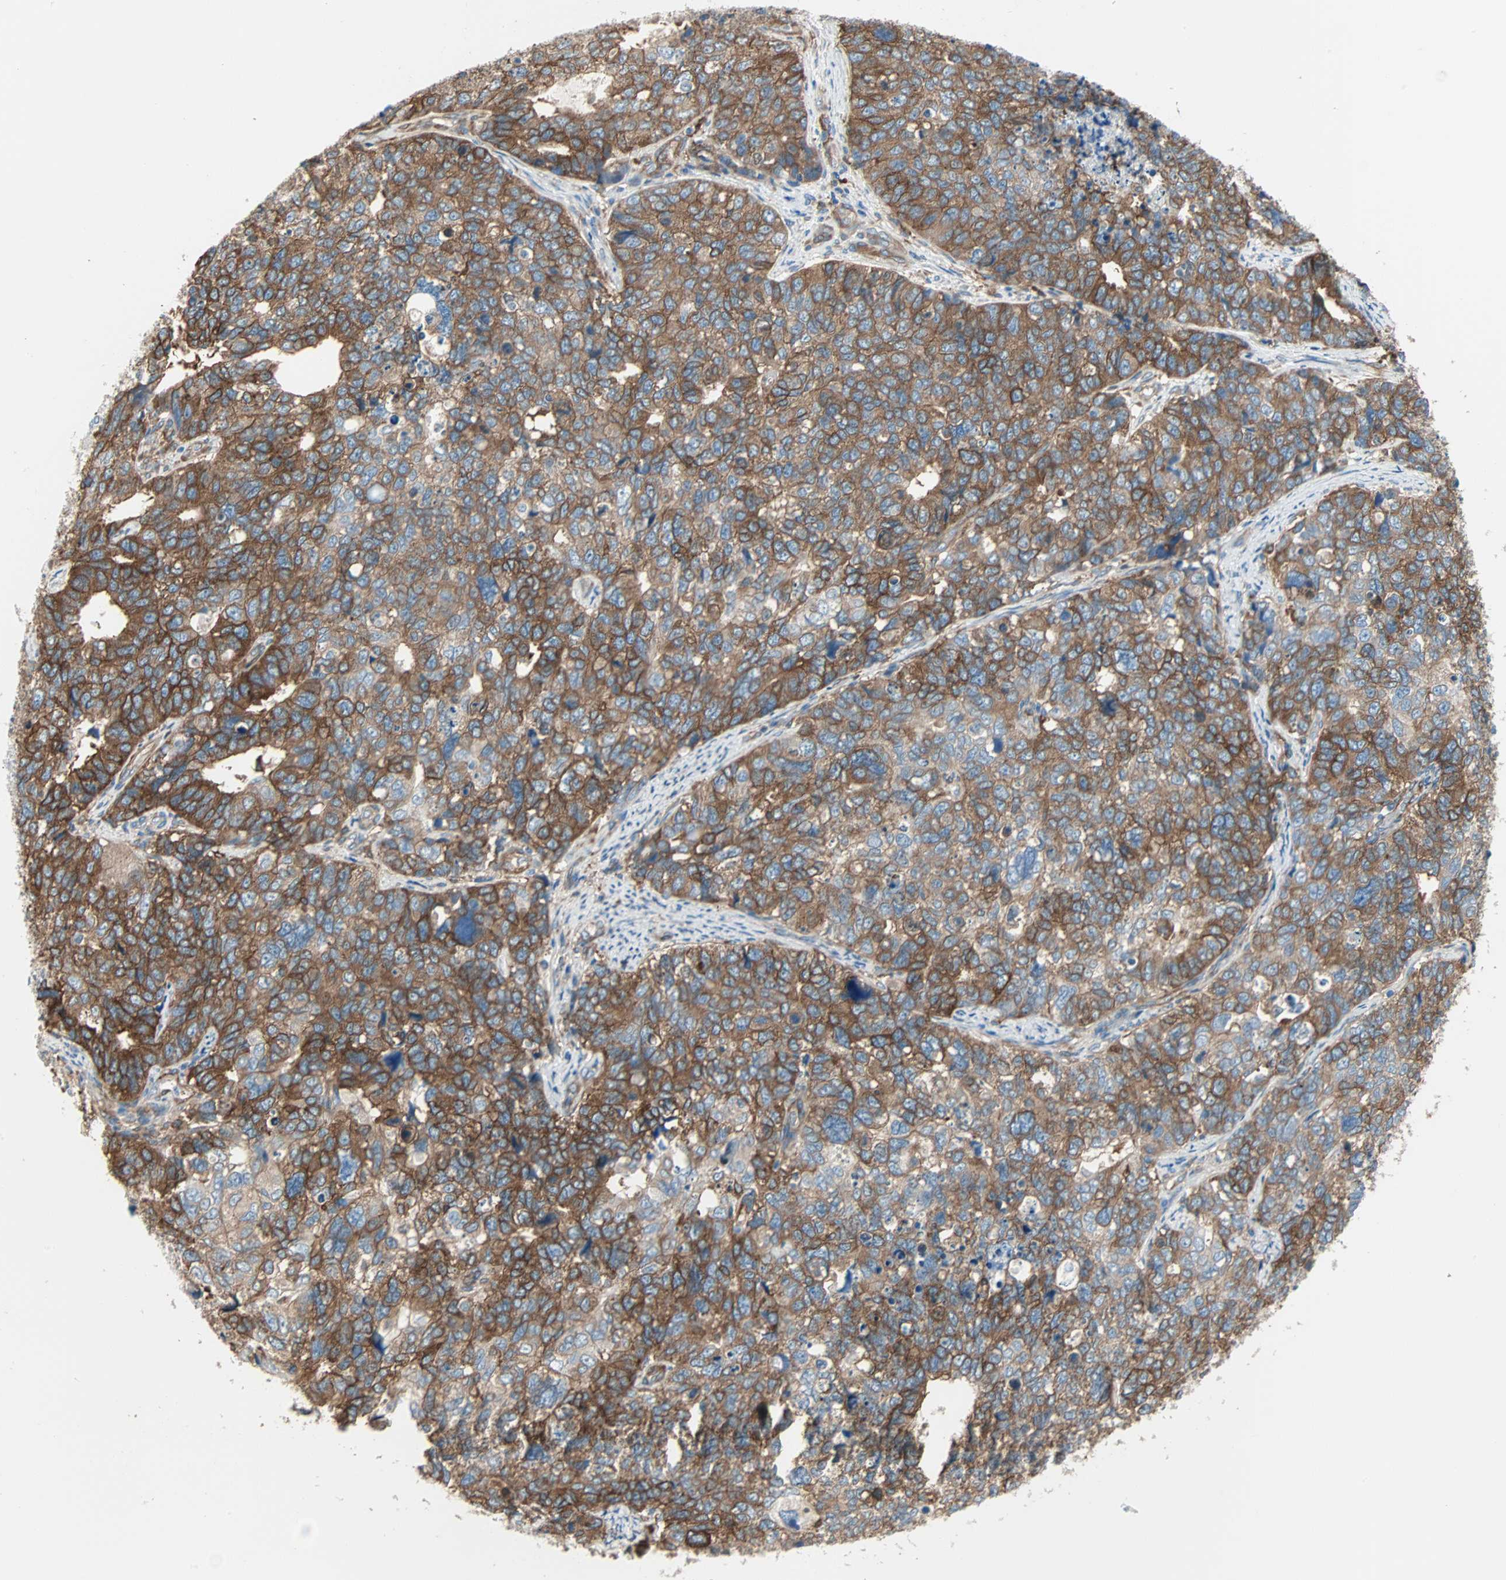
{"staining": {"intensity": "strong", "quantity": ">75%", "location": "cytoplasmic/membranous"}, "tissue": "cervical cancer", "cell_type": "Tumor cells", "image_type": "cancer", "snomed": [{"axis": "morphology", "description": "Squamous cell carcinoma, NOS"}, {"axis": "topography", "description": "Cervix"}], "caption": "Brown immunohistochemical staining in human cervical squamous cell carcinoma exhibits strong cytoplasmic/membranous positivity in approximately >75% of tumor cells.", "gene": "EPB41L2", "patient": {"sex": "female", "age": 63}}